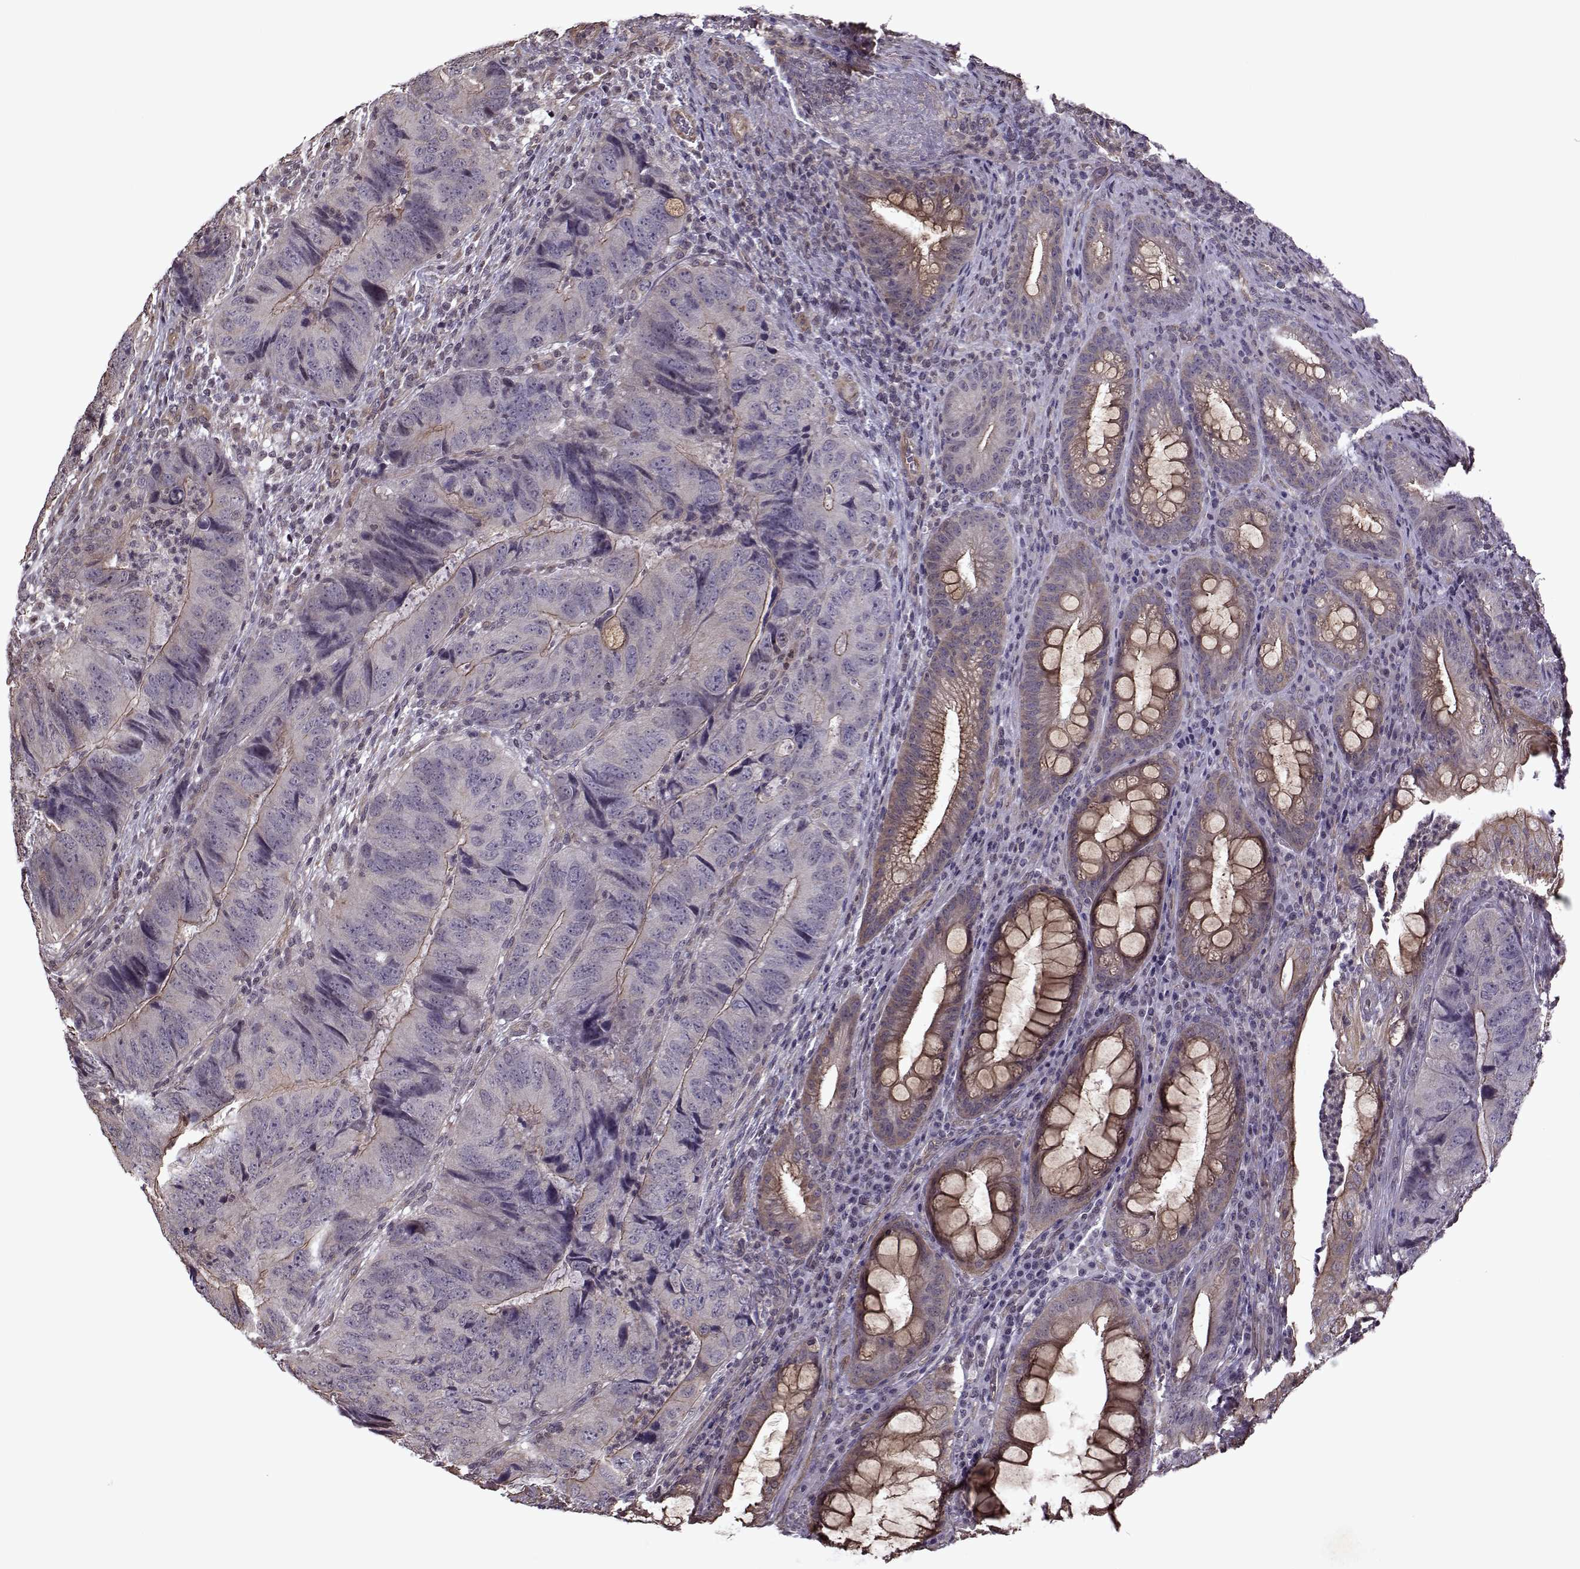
{"staining": {"intensity": "weak", "quantity": "<25%", "location": "cytoplasmic/membranous"}, "tissue": "colorectal cancer", "cell_type": "Tumor cells", "image_type": "cancer", "snomed": [{"axis": "morphology", "description": "Adenocarcinoma, NOS"}, {"axis": "topography", "description": "Colon"}], "caption": "Tumor cells are negative for protein expression in human adenocarcinoma (colorectal).", "gene": "KRT9", "patient": {"sex": "male", "age": 79}}